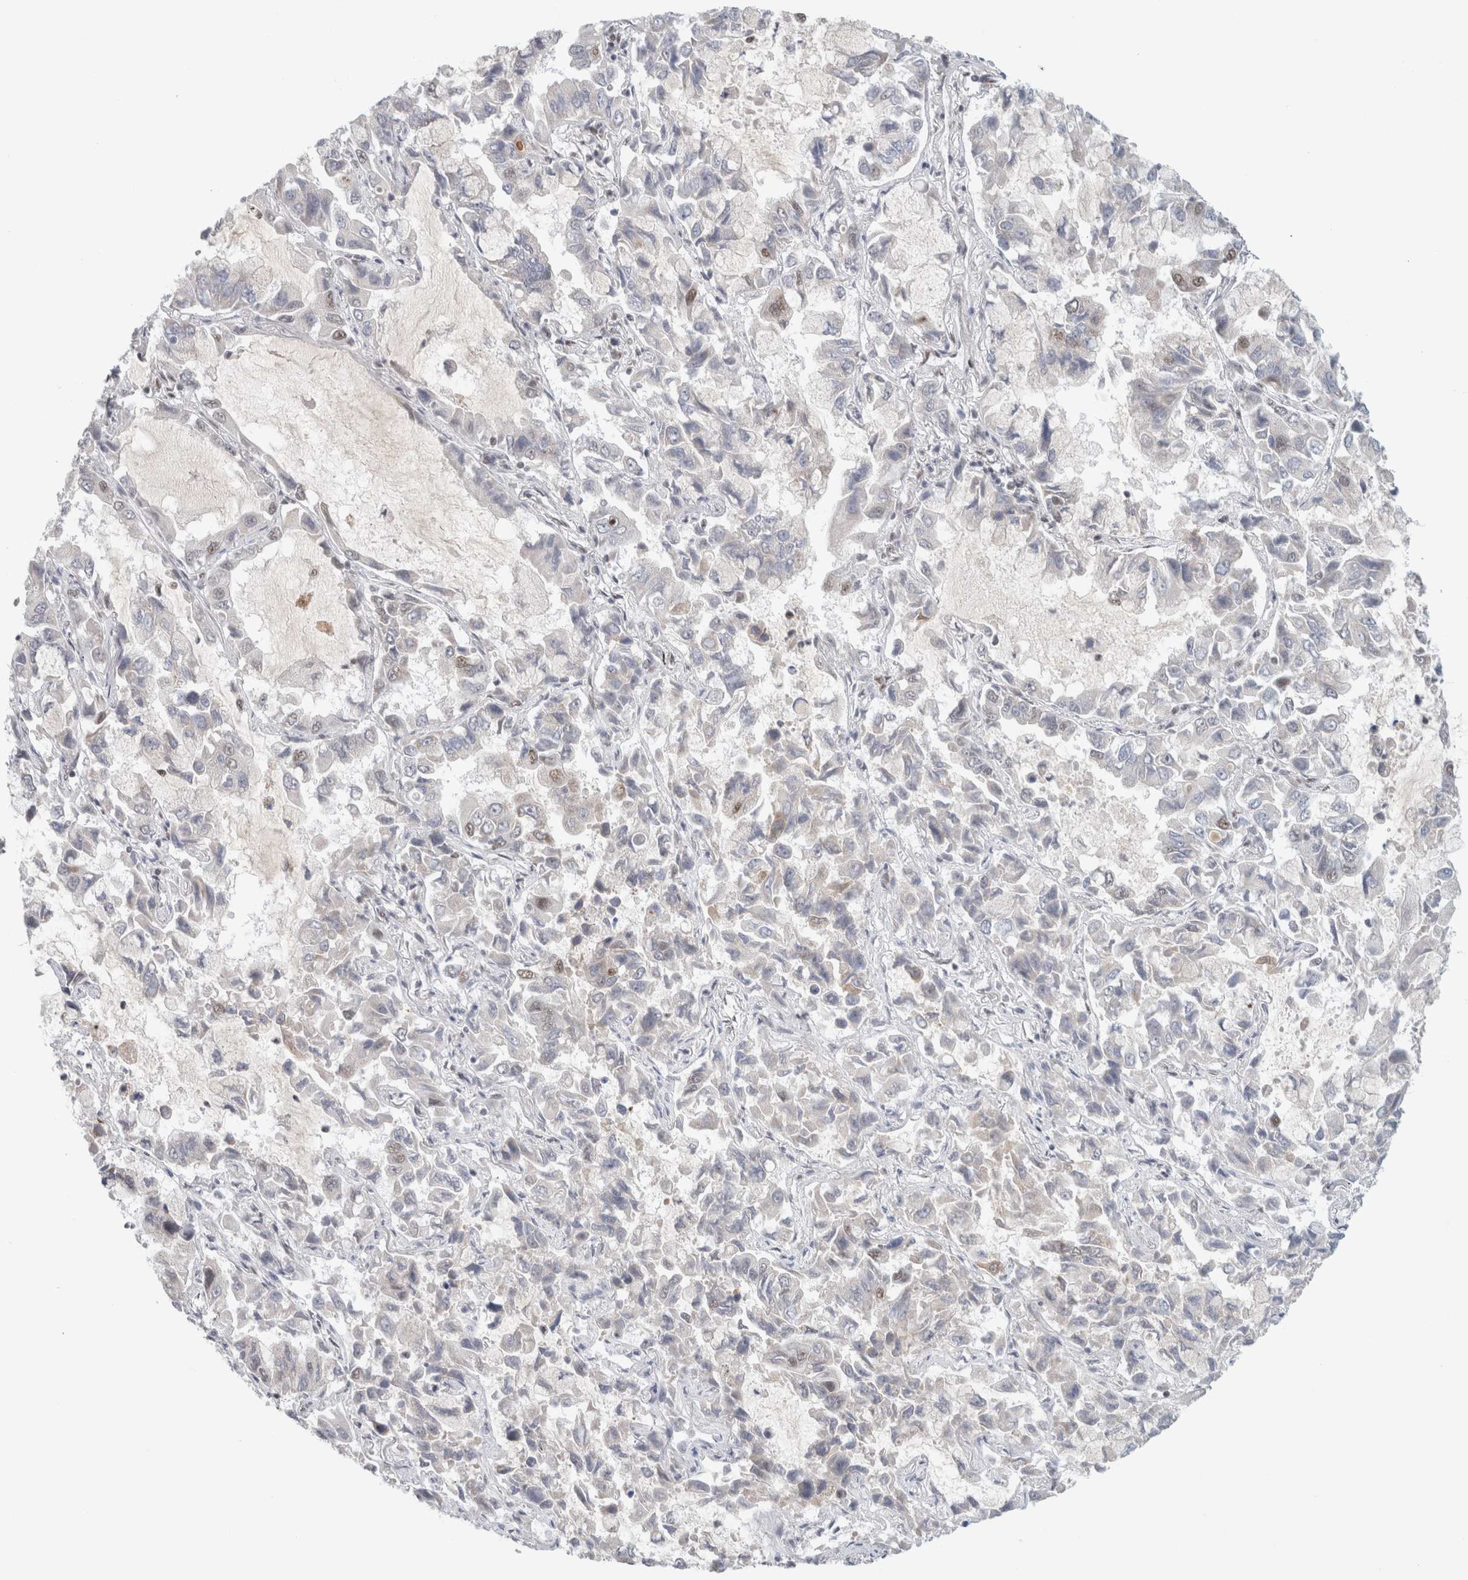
{"staining": {"intensity": "weak", "quantity": "<25%", "location": "nuclear"}, "tissue": "lung cancer", "cell_type": "Tumor cells", "image_type": "cancer", "snomed": [{"axis": "morphology", "description": "Adenocarcinoma, NOS"}, {"axis": "topography", "description": "Lung"}], "caption": "Lung cancer (adenocarcinoma) was stained to show a protein in brown. There is no significant expression in tumor cells. (DAB (3,3'-diaminobenzidine) immunohistochemistry visualized using brightfield microscopy, high magnification).", "gene": "TRMT12", "patient": {"sex": "male", "age": 64}}